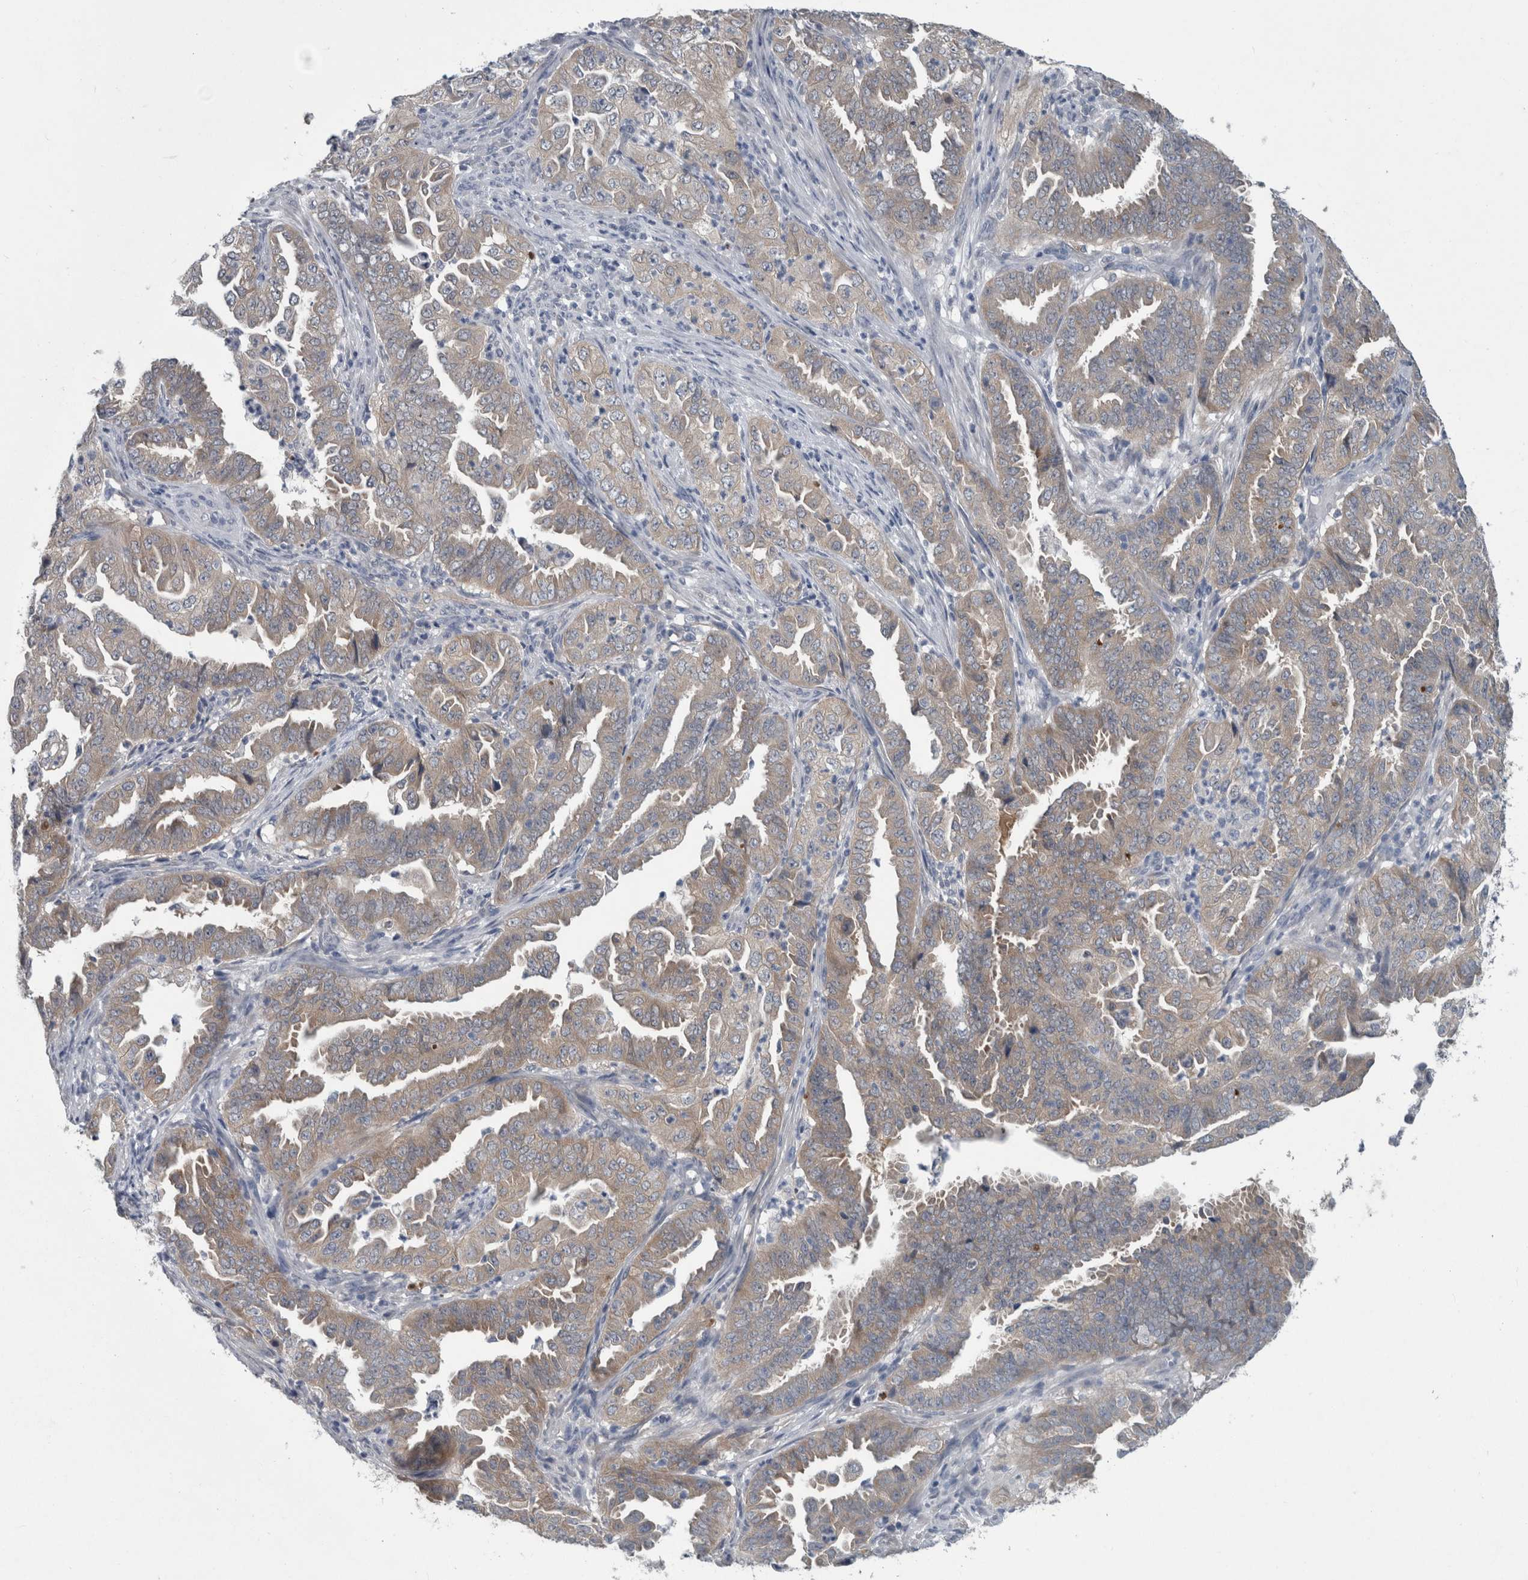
{"staining": {"intensity": "negative", "quantity": "none", "location": "none"}, "tissue": "endometrial cancer", "cell_type": "Tumor cells", "image_type": "cancer", "snomed": [{"axis": "morphology", "description": "Adenocarcinoma, NOS"}, {"axis": "topography", "description": "Endometrium"}], "caption": "This photomicrograph is of endometrial adenocarcinoma stained with immunohistochemistry to label a protein in brown with the nuclei are counter-stained blue. There is no staining in tumor cells. Brightfield microscopy of immunohistochemistry stained with DAB (brown) and hematoxylin (blue), captured at high magnification.", "gene": "FAM83H", "patient": {"sex": "female", "age": 51}}